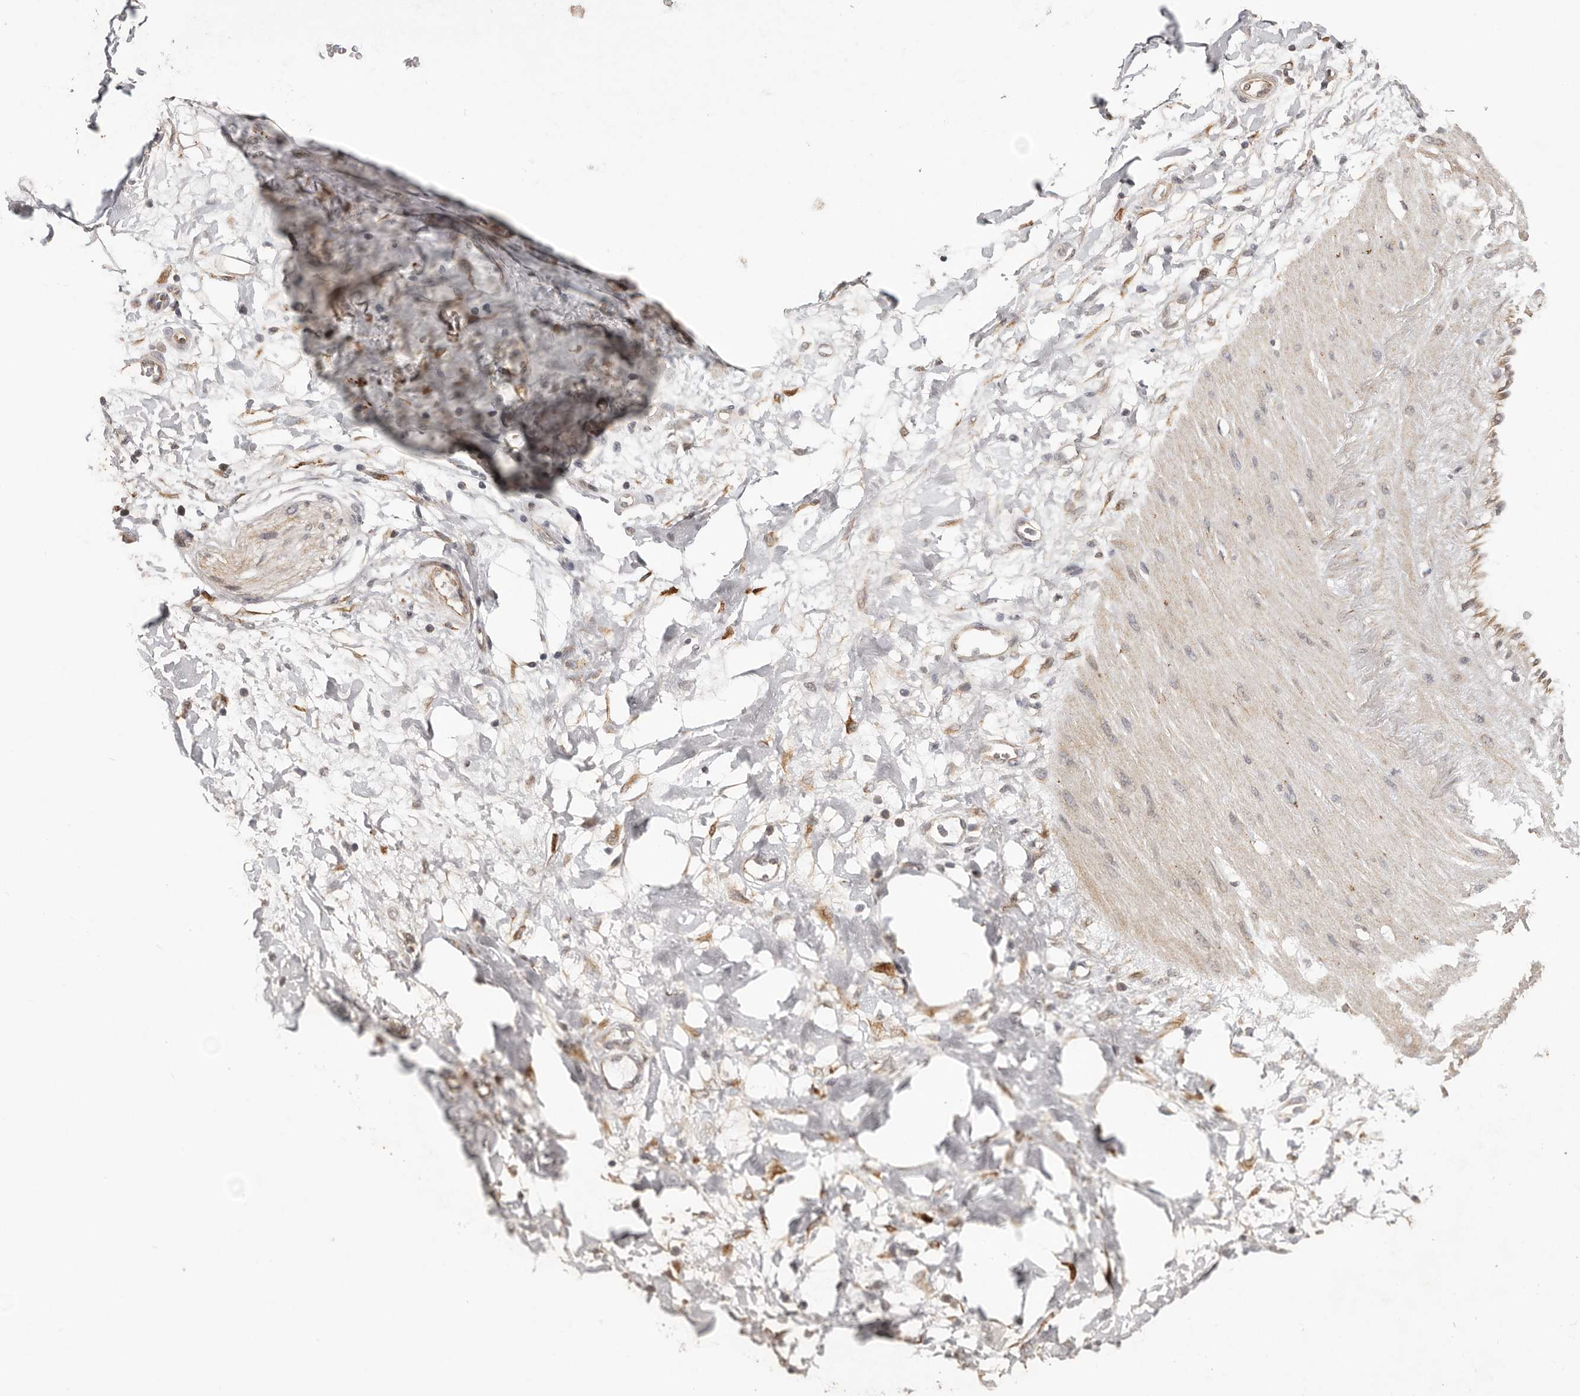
{"staining": {"intensity": "weak", "quantity": ">75%", "location": "cytoplasmic/membranous"}, "tissue": "adipose tissue", "cell_type": "Adipocytes", "image_type": "normal", "snomed": [{"axis": "morphology", "description": "Normal tissue, NOS"}, {"axis": "morphology", "description": "Adenocarcinoma, NOS"}, {"axis": "topography", "description": "Pancreas"}, {"axis": "topography", "description": "Peripheral nerve tissue"}], "caption": "Approximately >75% of adipocytes in benign adipose tissue demonstrate weak cytoplasmic/membranous protein expression as visualized by brown immunohistochemical staining.", "gene": "PLOD2", "patient": {"sex": "male", "age": 59}}